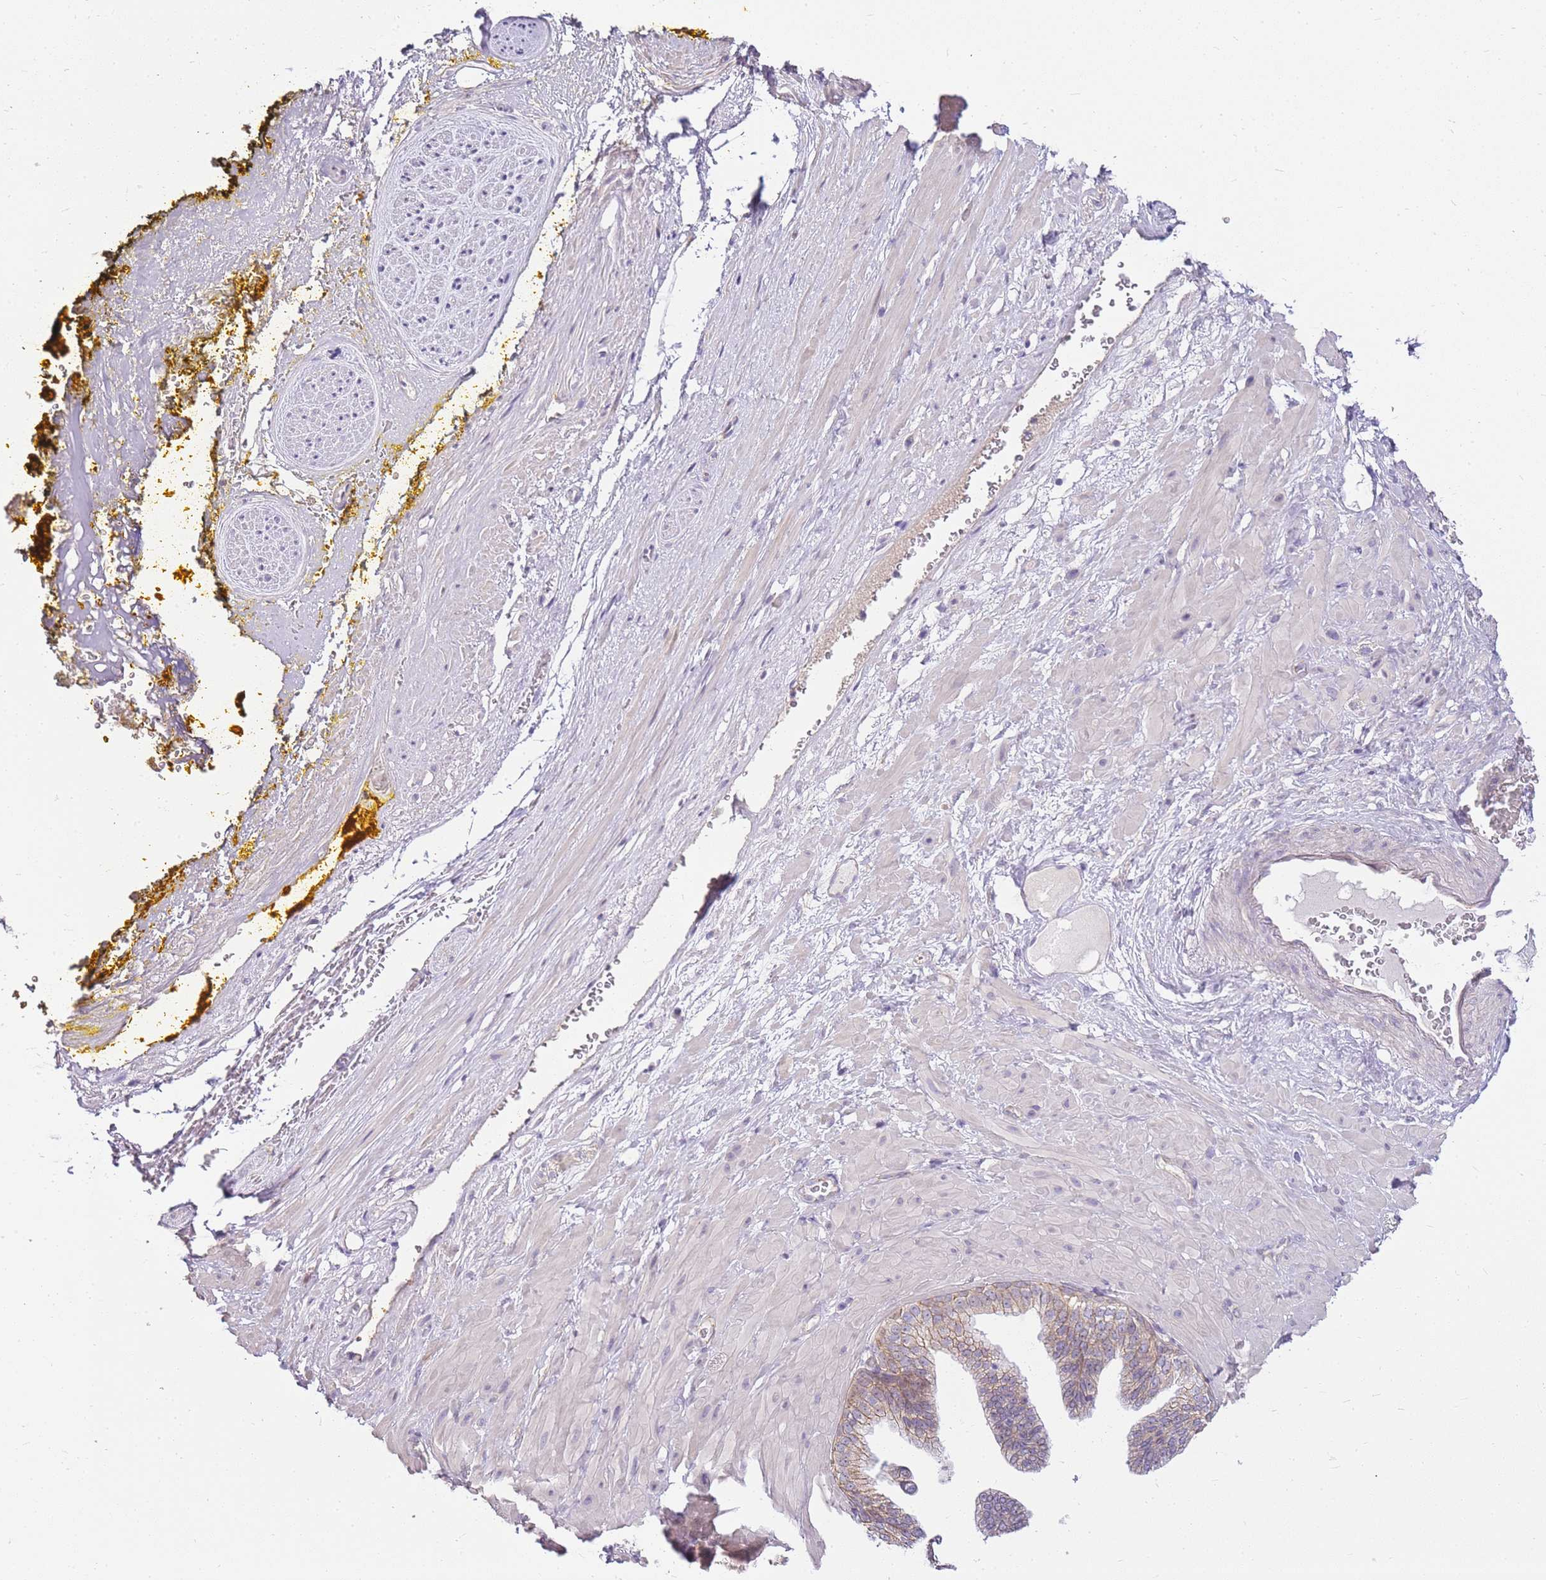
{"staining": {"intensity": "negative", "quantity": "none", "location": "none"}, "tissue": "adipose tissue", "cell_type": "Adipocytes", "image_type": "normal", "snomed": [{"axis": "morphology", "description": "Normal tissue, NOS"}, {"axis": "morphology", "description": "Adenocarcinoma, Low grade"}, {"axis": "topography", "description": "Prostate"}, {"axis": "topography", "description": "Peripheral nerve tissue"}], "caption": "The histopathology image demonstrates no staining of adipocytes in normal adipose tissue.", "gene": "CLBA1", "patient": {"sex": "male", "age": 63}}